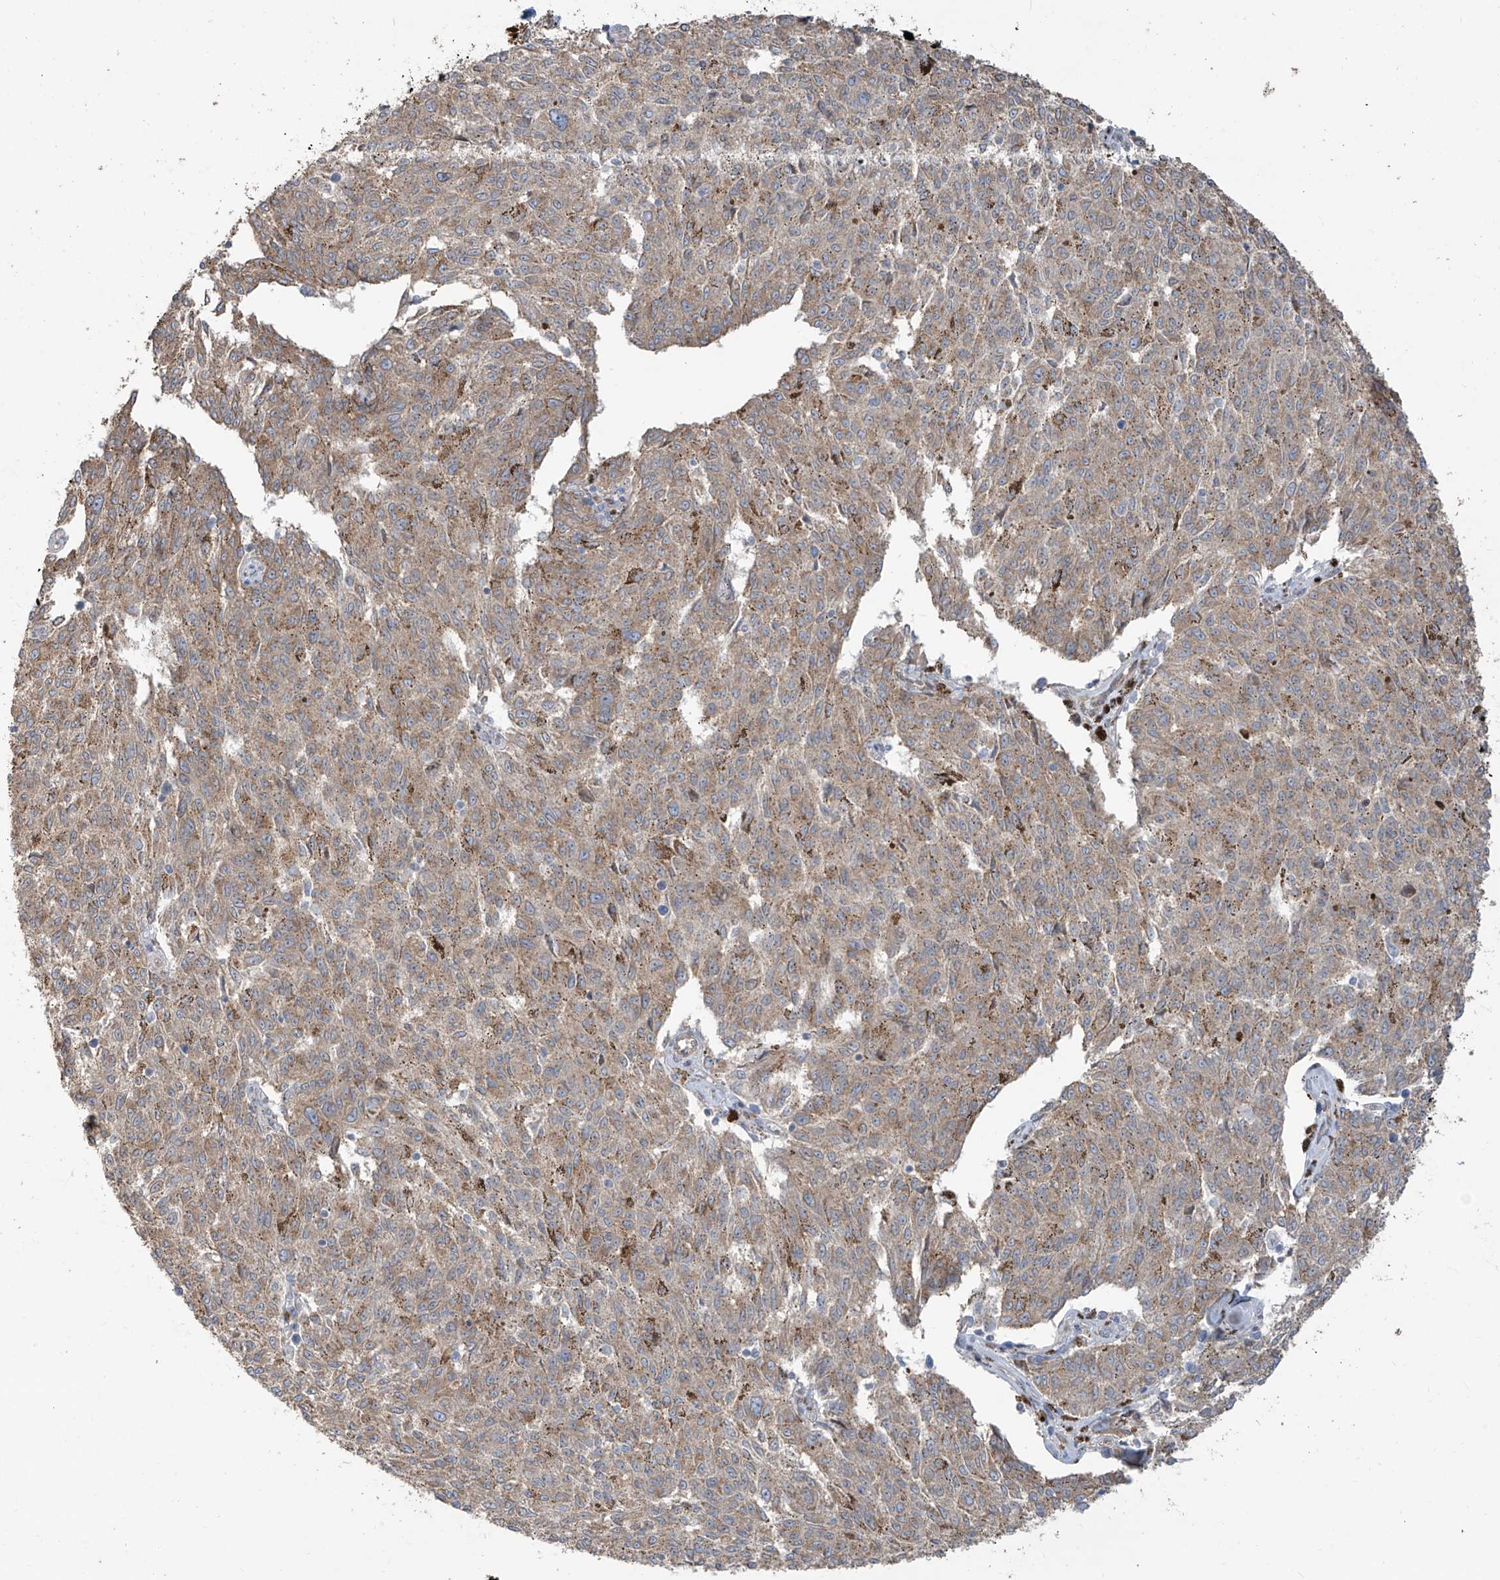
{"staining": {"intensity": "weak", "quantity": ">75%", "location": "cytoplasmic/membranous"}, "tissue": "melanoma", "cell_type": "Tumor cells", "image_type": "cancer", "snomed": [{"axis": "morphology", "description": "Malignant melanoma, NOS"}, {"axis": "topography", "description": "Skin"}], "caption": "This photomicrograph displays immunohistochemistry staining of human malignant melanoma, with low weak cytoplasmic/membranous staining in approximately >75% of tumor cells.", "gene": "ABTB1", "patient": {"sex": "female", "age": 72}}